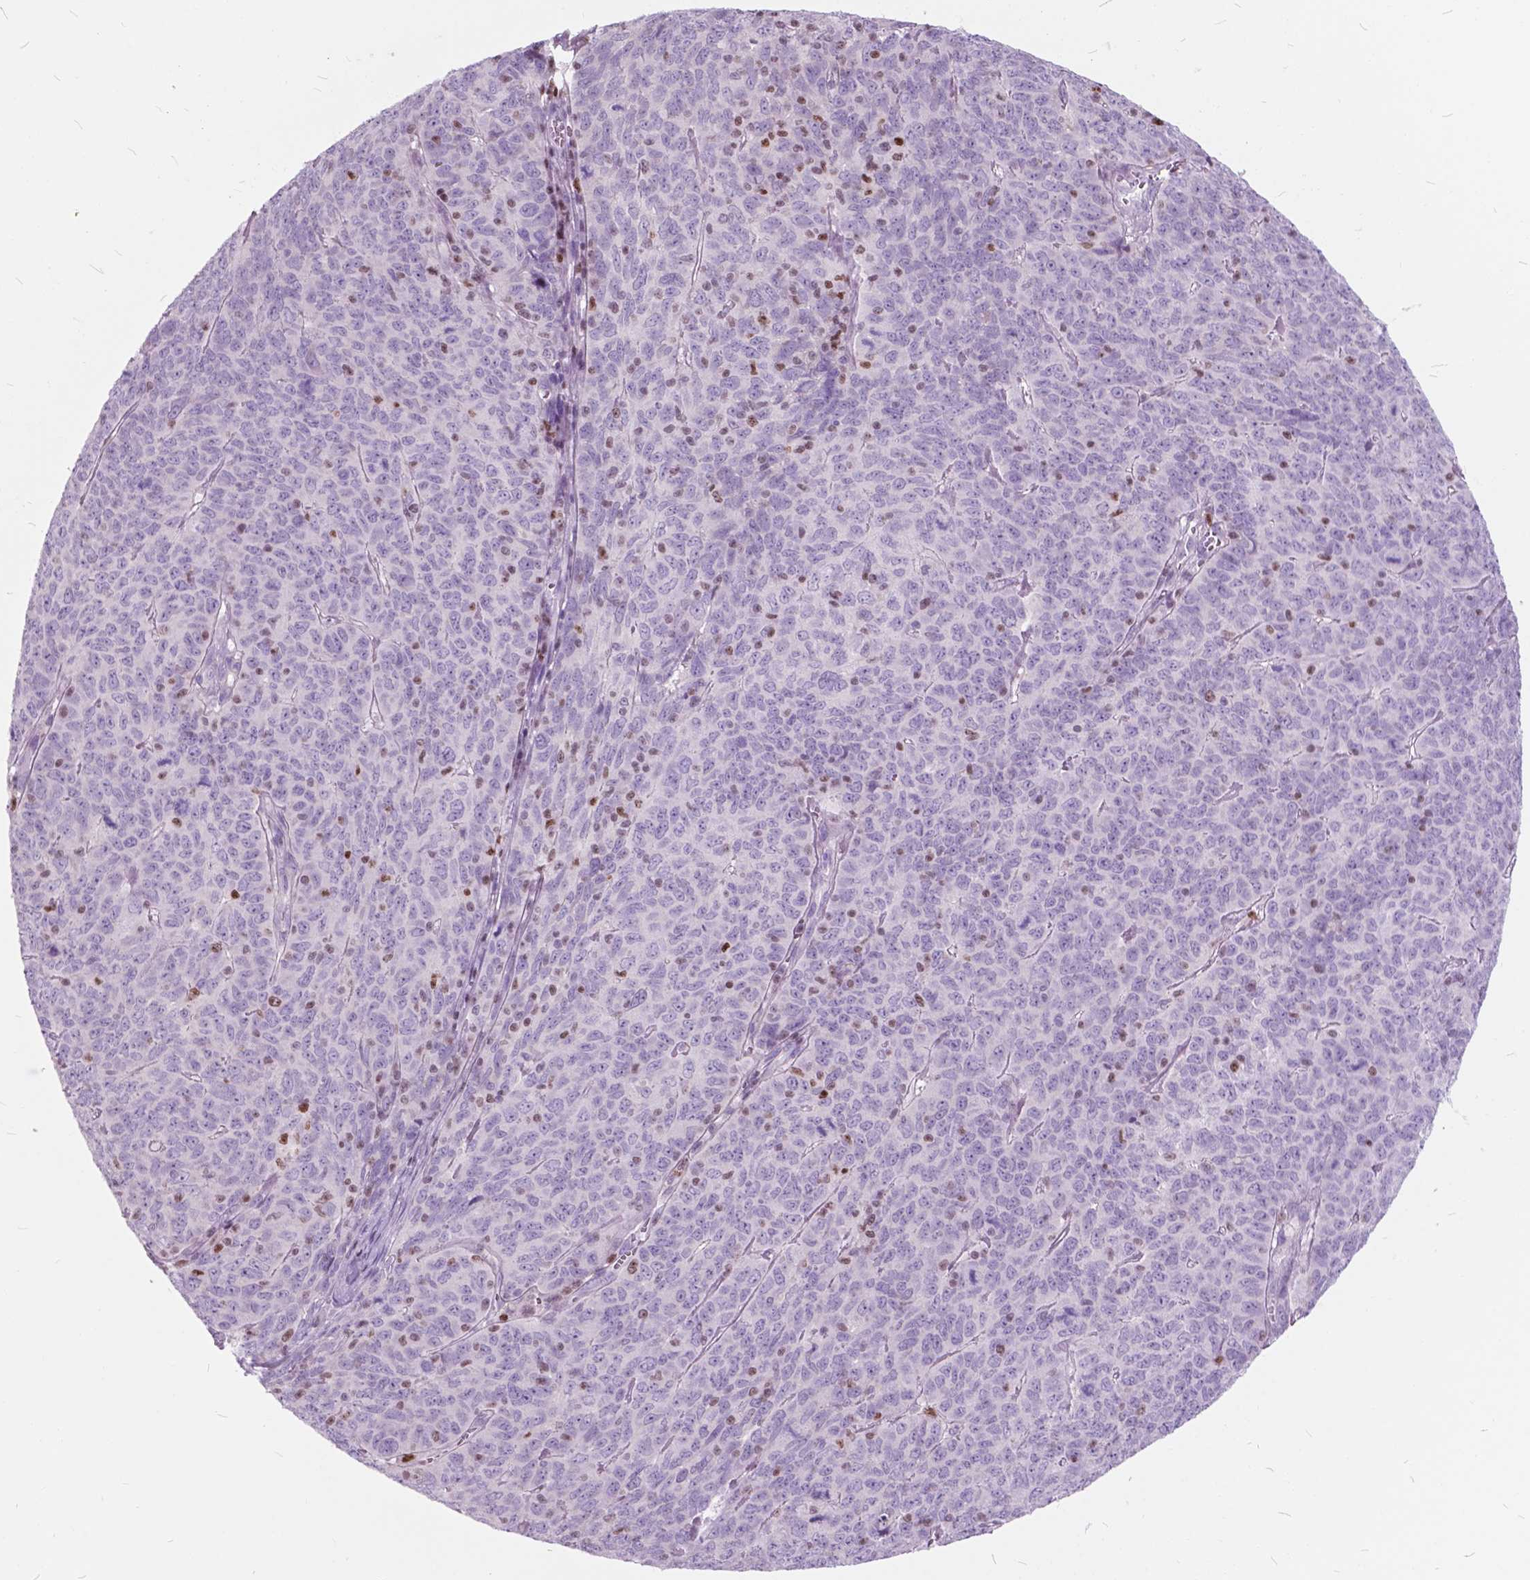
{"staining": {"intensity": "negative", "quantity": "none", "location": "none"}, "tissue": "skin cancer", "cell_type": "Tumor cells", "image_type": "cancer", "snomed": [{"axis": "morphology", "description": "Squamous cell carcinoma, NOS"}, {"axis": "topography", "description": "Skin"}, {"axis": "topography", "description": "Anal"}], "caption": "Skin cancer (squamous cell carcinoma) was stained to show a protein in brown. There is no significant positivity in tumor cells.", "gene": "SP140", "patient": {"sex": "female", "age": 51}}